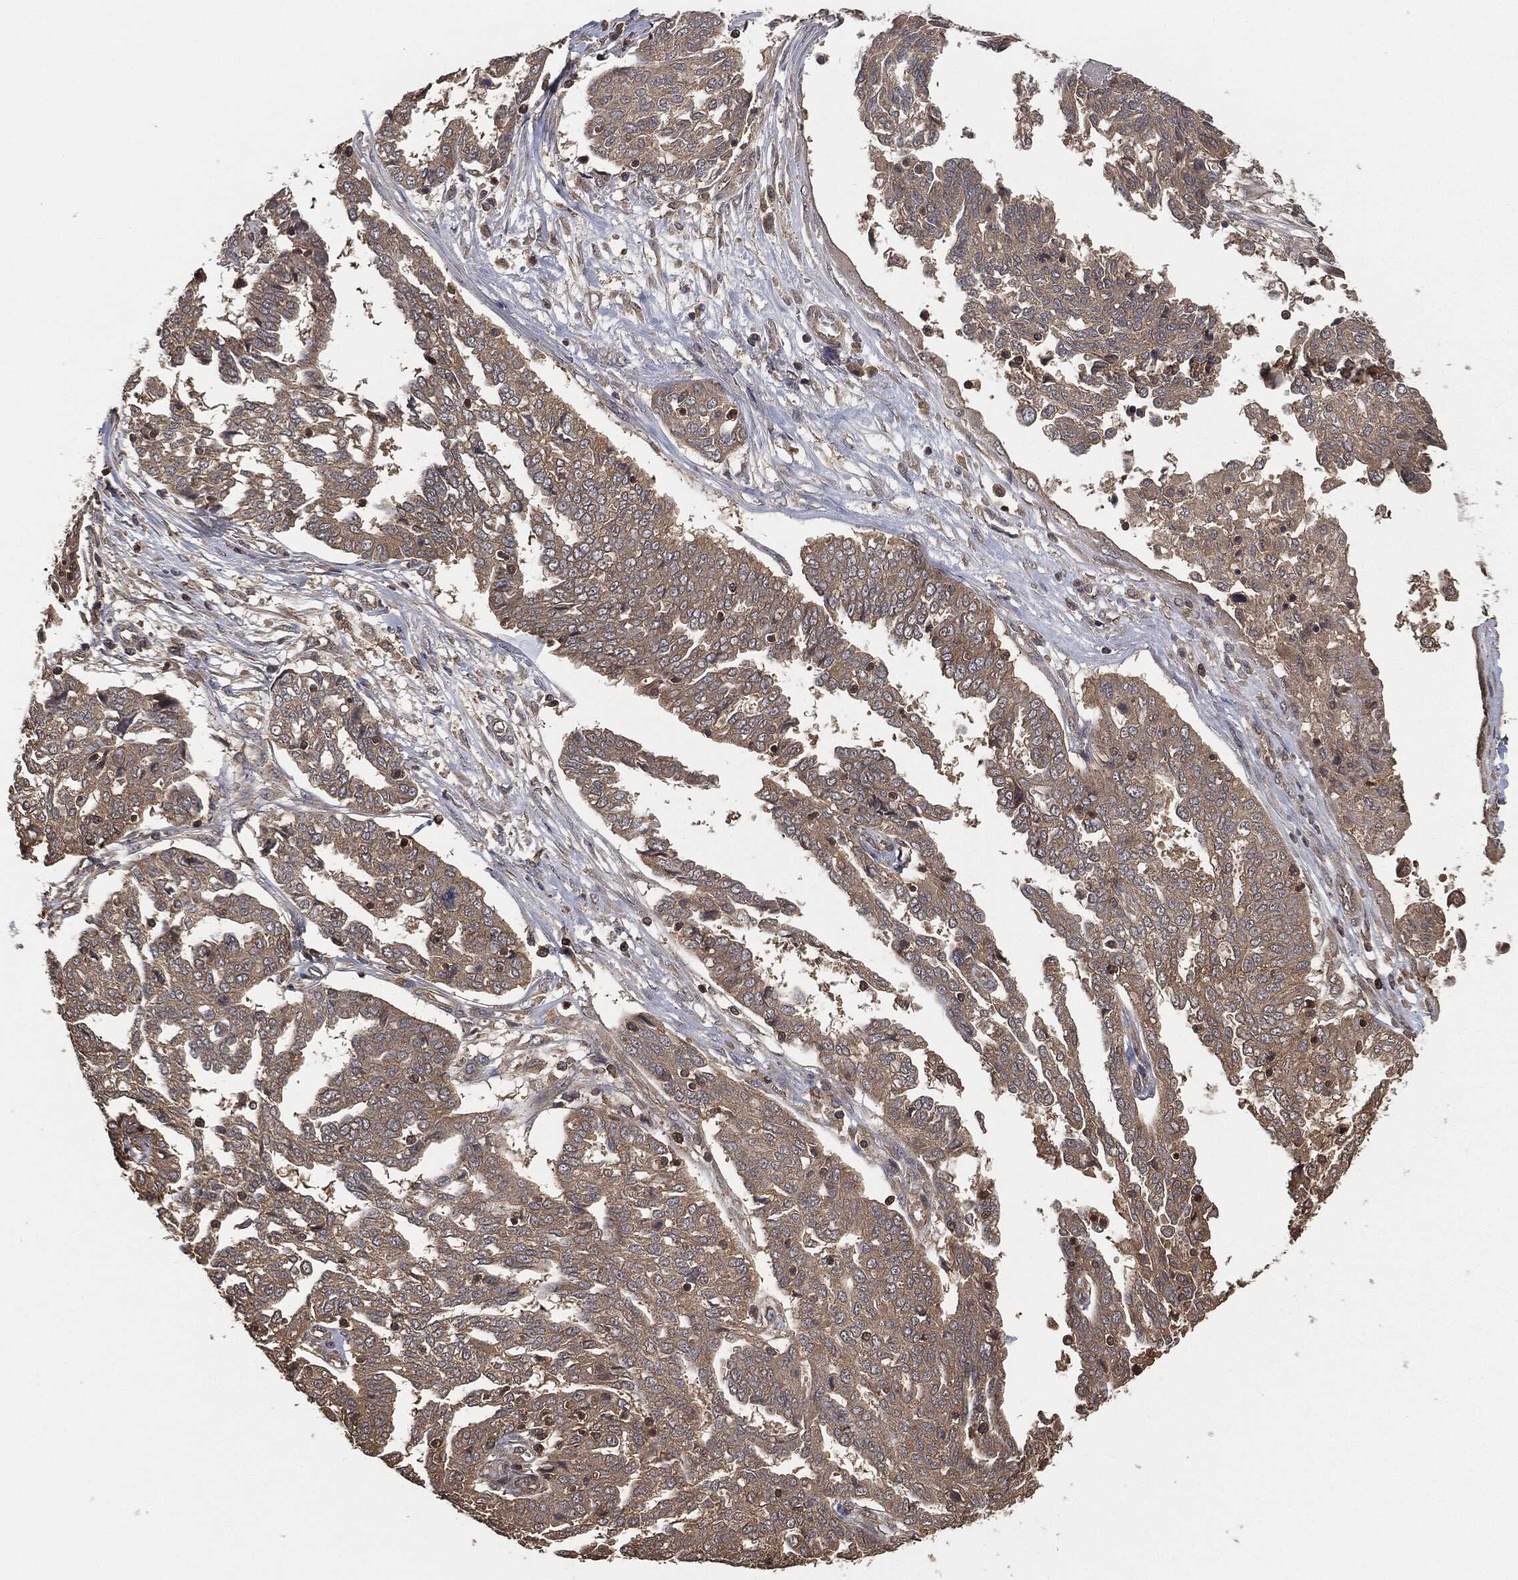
{"staining": {"intensity": "weak", "quantity": ">75%", "location": "cytoplasmic/membranous"}, "tissue": "ovarian cancer", "cell_type": "Tumor cells", "image_type": "cancer", "snomed": [{"axis": "morphology", "description": "Cystadenocarcinoma, serous, NOS"}, {"axis": "topography", "description": "Ovary"}], "caption": "Brown immunohistochemical staining in ovarian serous cystadenocarcinoma exhibits weak cytoplasmic/membranous staining in approximately >75% of tumor cells.", "gene": "ERBIN", "patient": {"sex": "female", "age": 67}}